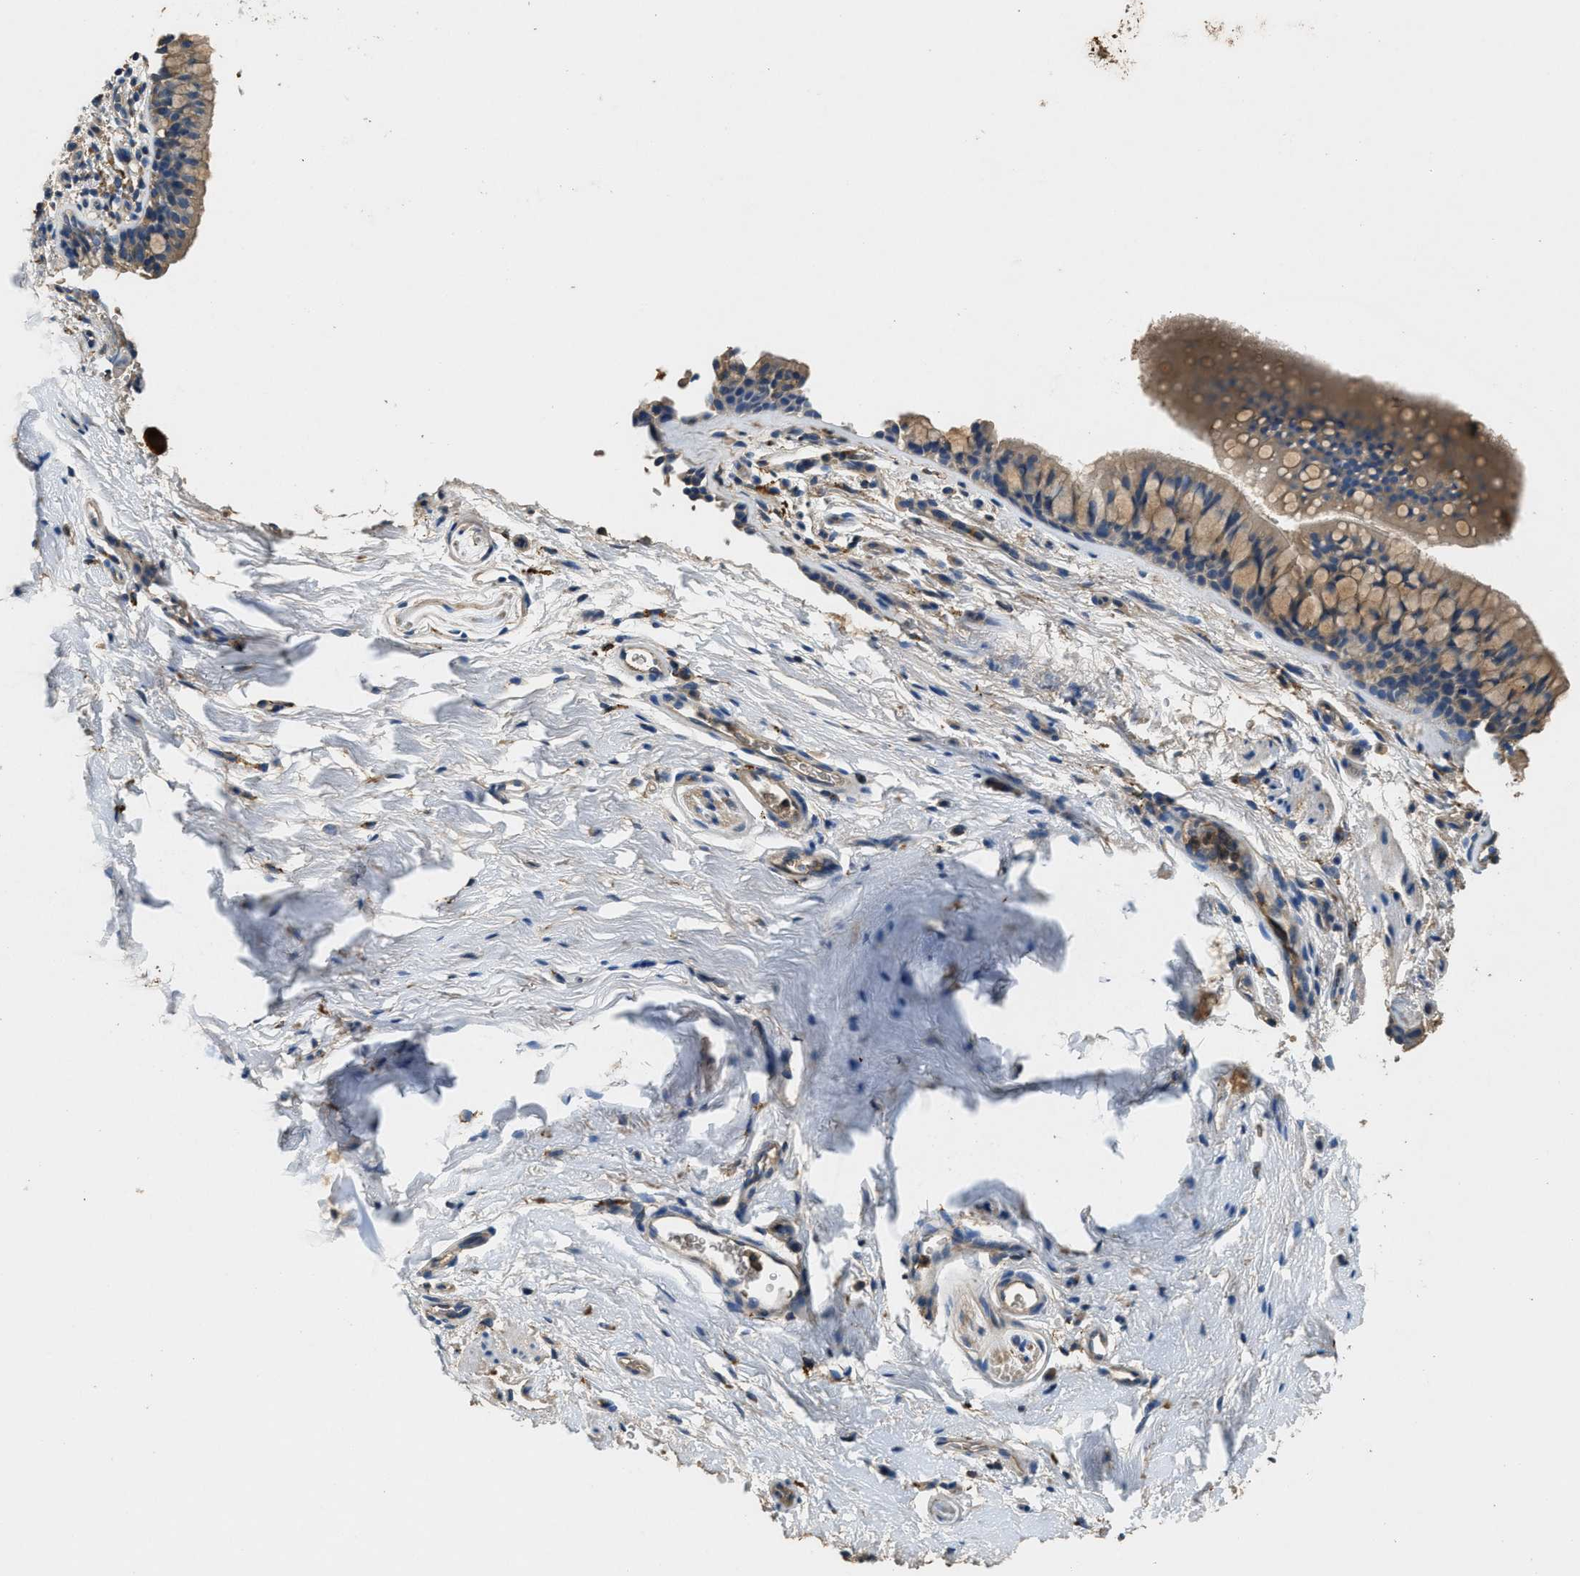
{"staining": {"intensity": "weak", "quantity": ">75%", "location": "cytoplasmic/membranous"}, "tissue": "bronchus", "cell_type": "Respiratory epithelial cells", "image_type": "normal", "snomed": [{"axis": "morphology", "description": "Normal tissue, NOS"}, {"axis": "topography", "description": "Cartilage tissue"}, {"axis": "topography", "description": "Bronchus"}], "caption": "Immunohistochemical staining of benign bronchus demonstrates low levels of weak cytoplasmic/membranous expression in about >75% of respiratory epithelial cells. Immunohistochemistry (ihc) stains the protein of interest in brown and the nuclei are stained blue.", "gene": "BLOC1S1", "patient": {"sex": "female", "age": 53}}